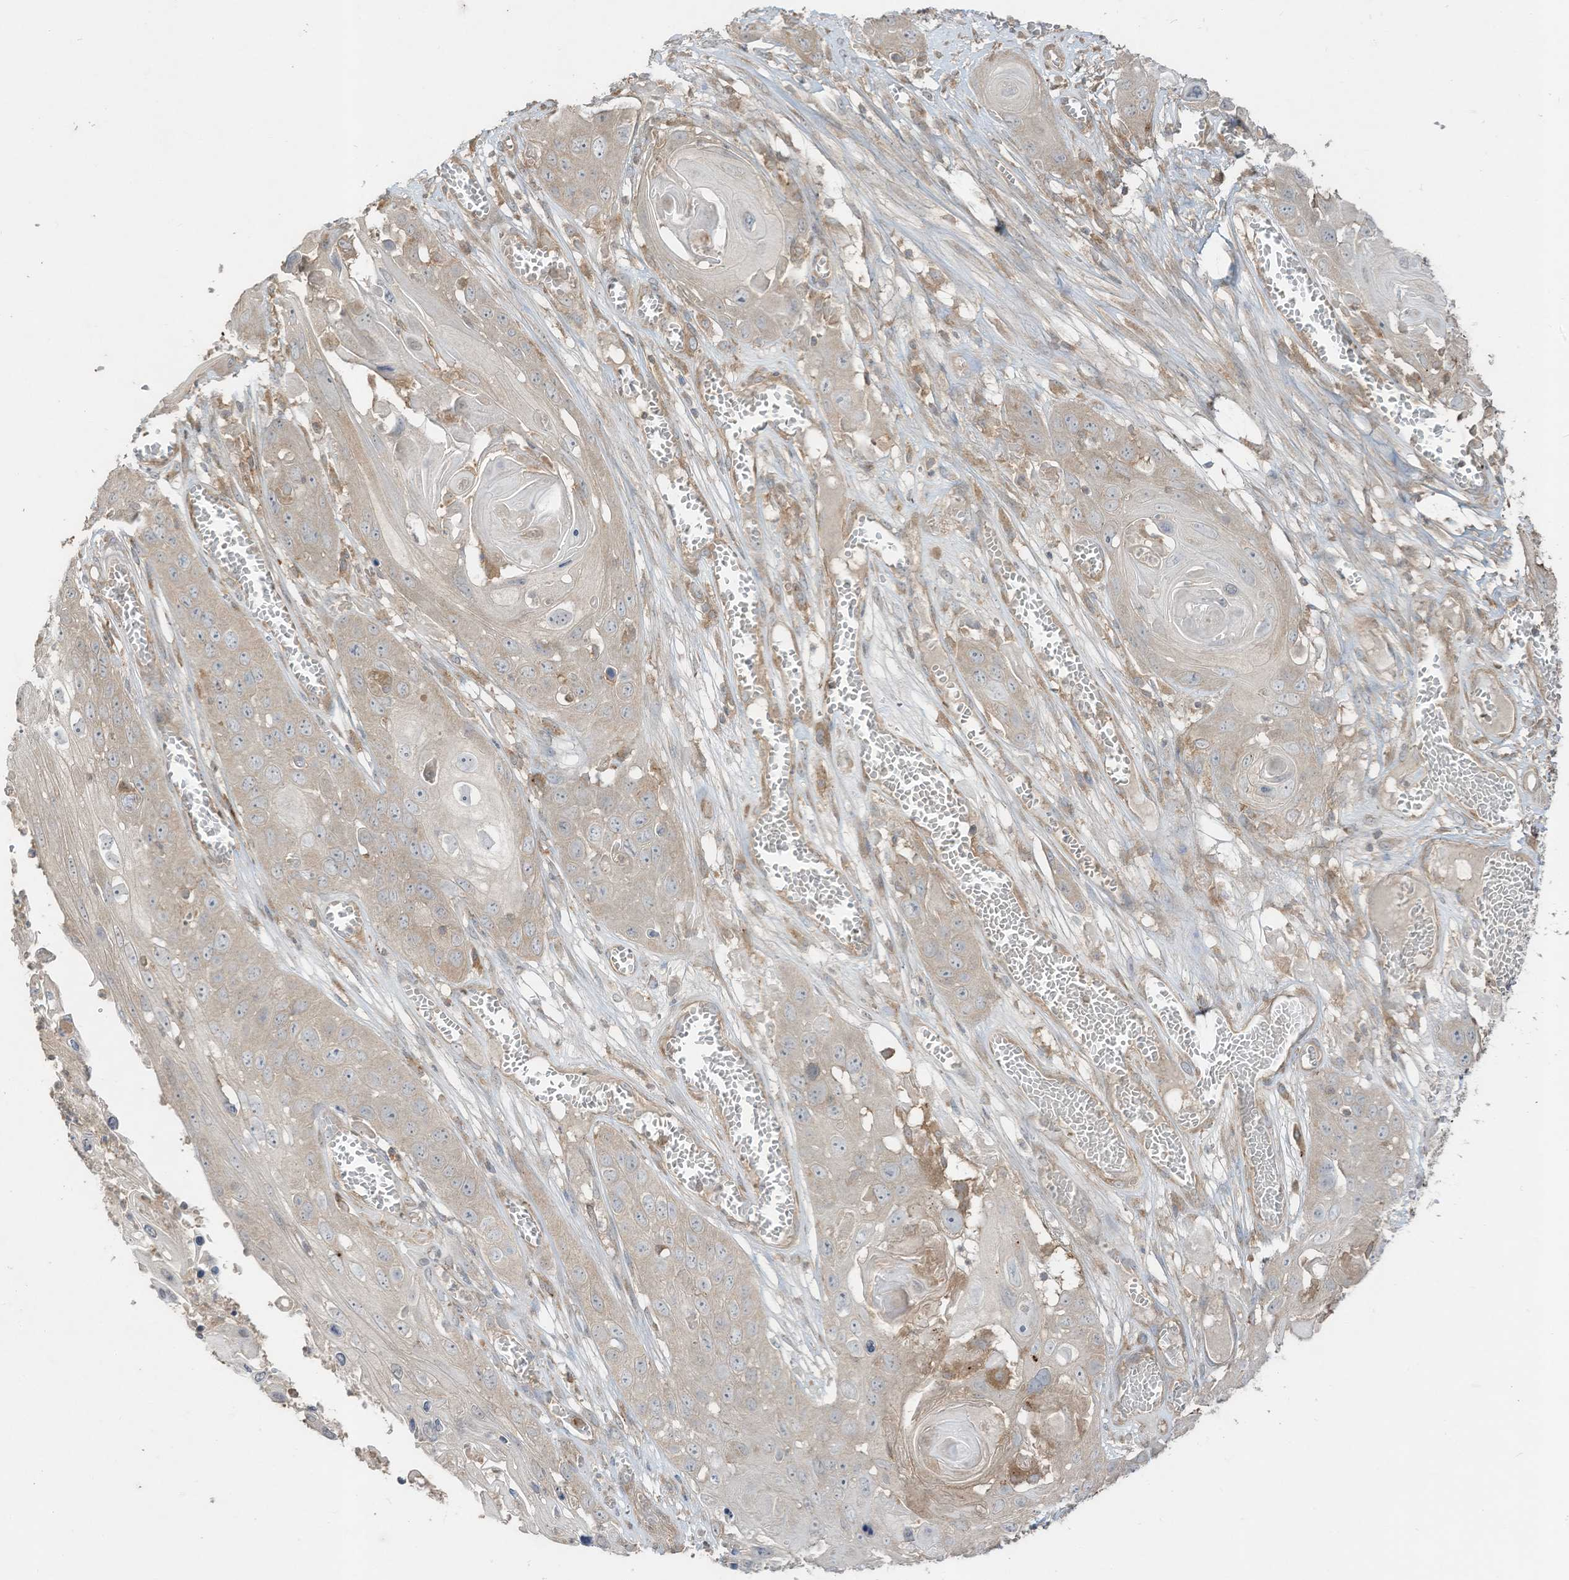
{"staining": {"intensity": "negative", "quantity": "none", "location": "none"}, "tissue": "skin cancer", "cell_type": "Tumor cells", "image_type": "cancer", "snomed": [{"axis": "morphology", "description": "Squamous cell carcinoma, NOS"}, {"axis": "topography", "description": "Skin"}], "caption": "This is an immunohistochemistry (IHC) micrograph of human skin squamous cell carcinoma. There is no staining in tumor cells.", "gene": "LDAH", "patient": {"sex": "male", "age": 55}}